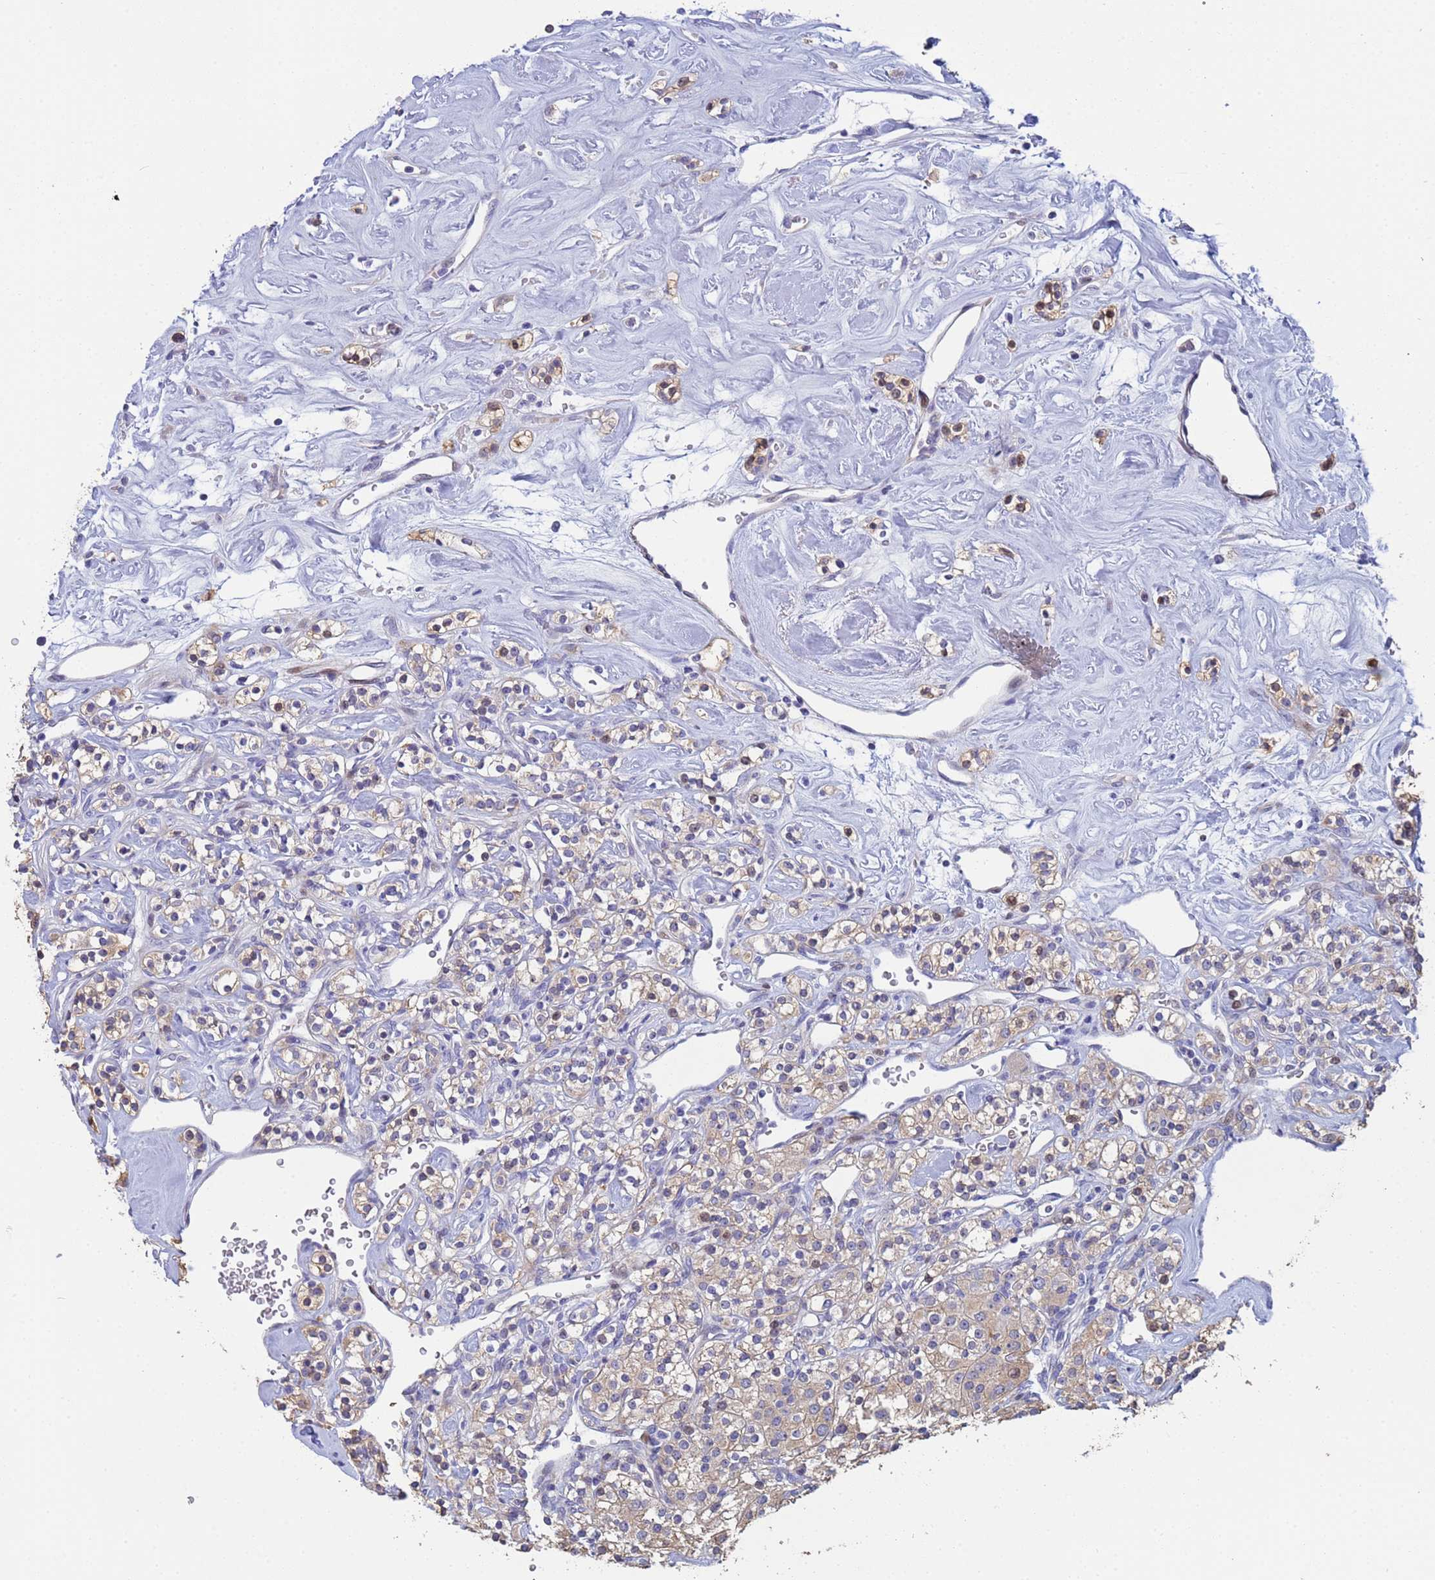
{"staining": {"intensity": "weak", "quantity": "25%-75%", "location": "cytoplasmic/membranous"}, "tissue": "renal cancer", "cell_type": "Tumor cells", "image_type": "cancer", "snomed": [{"axis": "morphology", "description": "Adenocarcinoma, NOS"}, {"axis": "topography", "description": "Kidney"}], "caption": "Protein staining demonstrates weak cytoplasmic/membranous positivity in approximately 25%-75% of tumor cells in renal cancer.", "gene": "PPP6R1", "patient": {"sex": "male", "age": 77}}